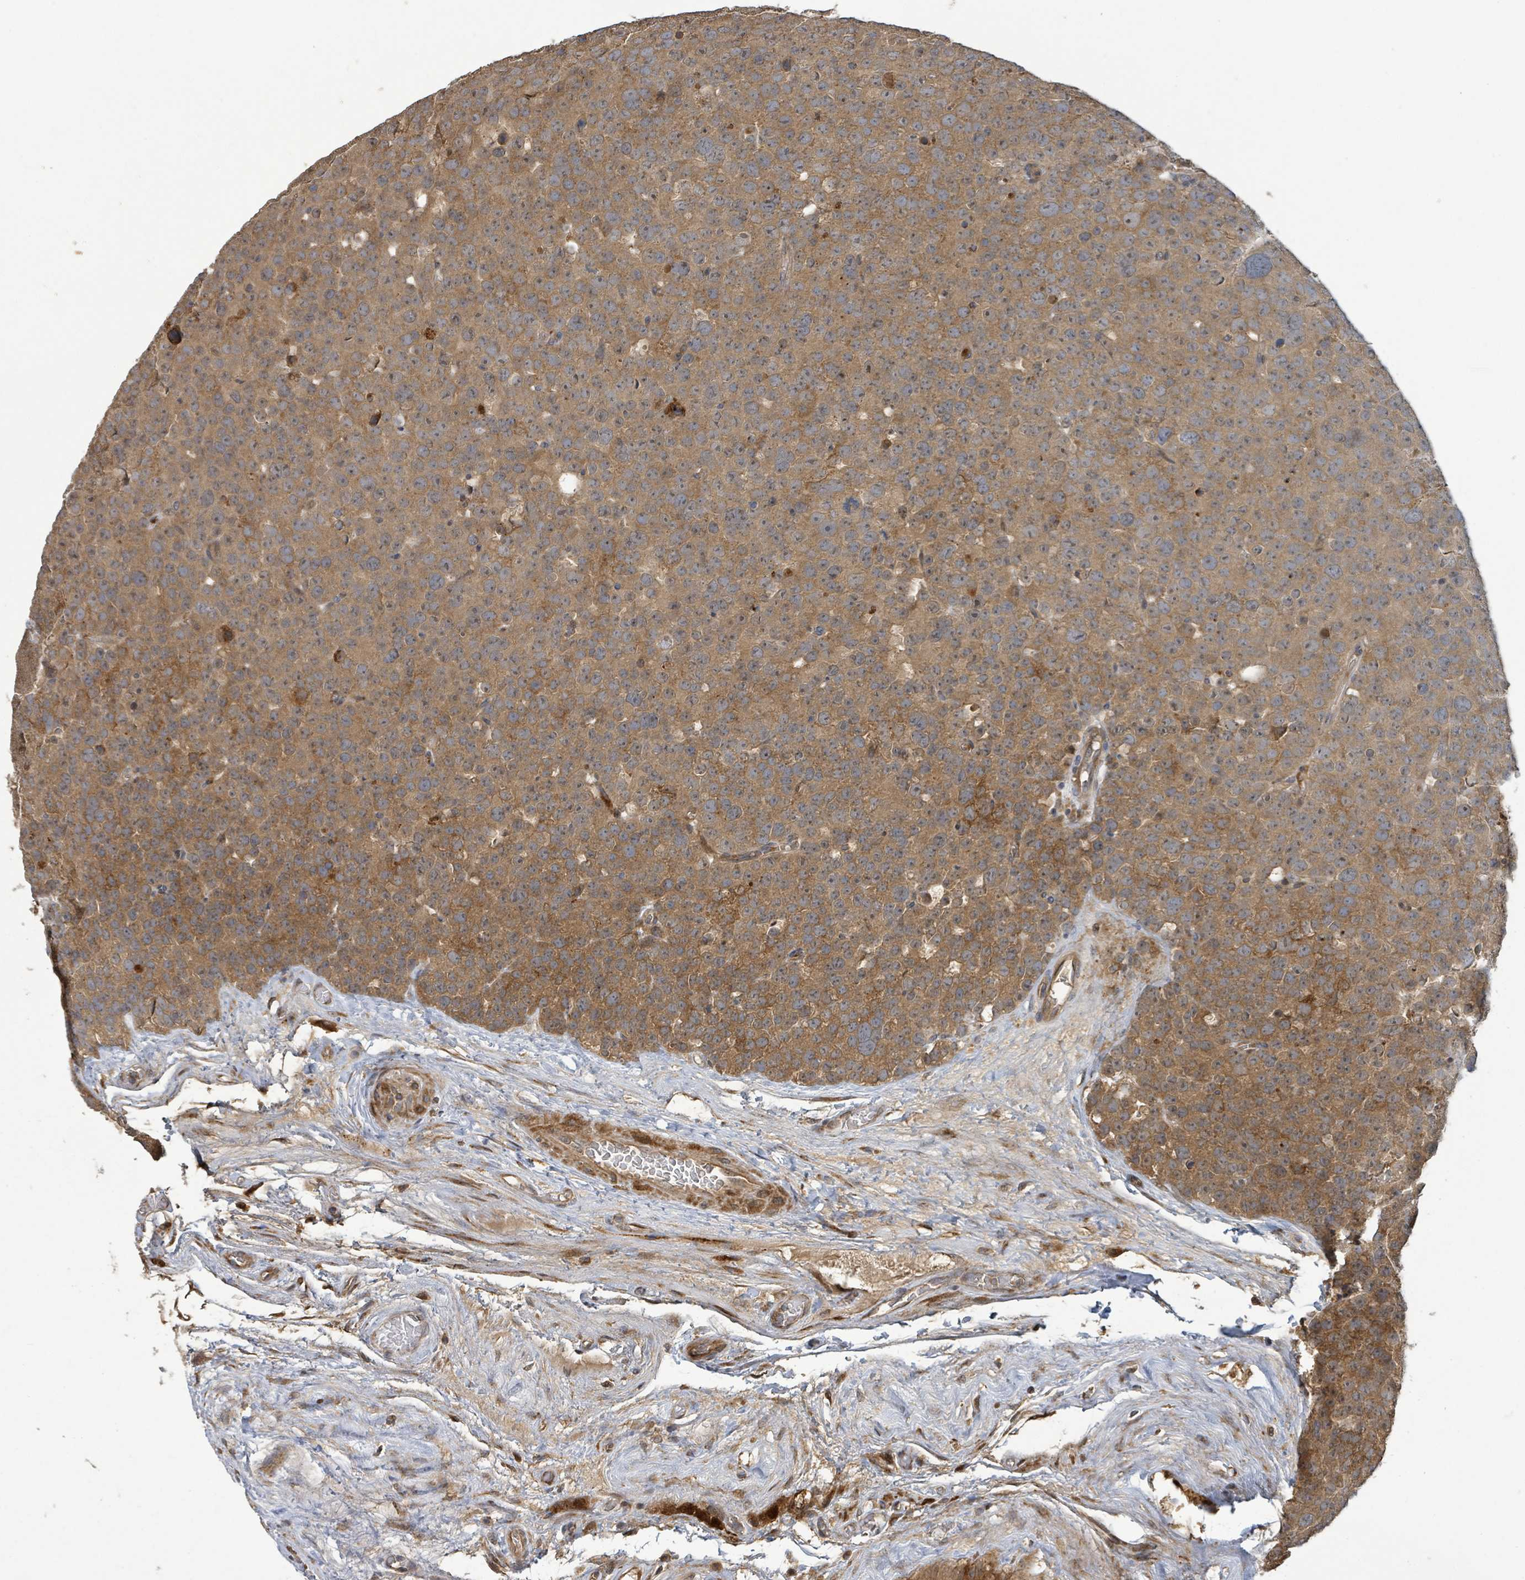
{"staining": {"intensity": "moderate", "quantity": ">75%", "location": "cytoplasmic/membranous"}, "tissue": "testis cancer", "cell_type": "Tumor cells", "image_type": "cancer", "snomed": [{"axis": "morphology", "description": "Seminoma, NOS"}, {"axis": "topography", "description": "Testis"}], "caption": "Immunohistochemical staining of testis seminoma exhibits medium levels of moderate cytoplasmic/membranous positivity in about >75% of tumor cells. The staining was performed using DAB (3,3'-diaminobenzidine), with brown indicating positive protein expression. Nuclei are stained blue with hematoxylin.", "gene": "STARD4", "patient": {"sex": "male", "age": 71}}